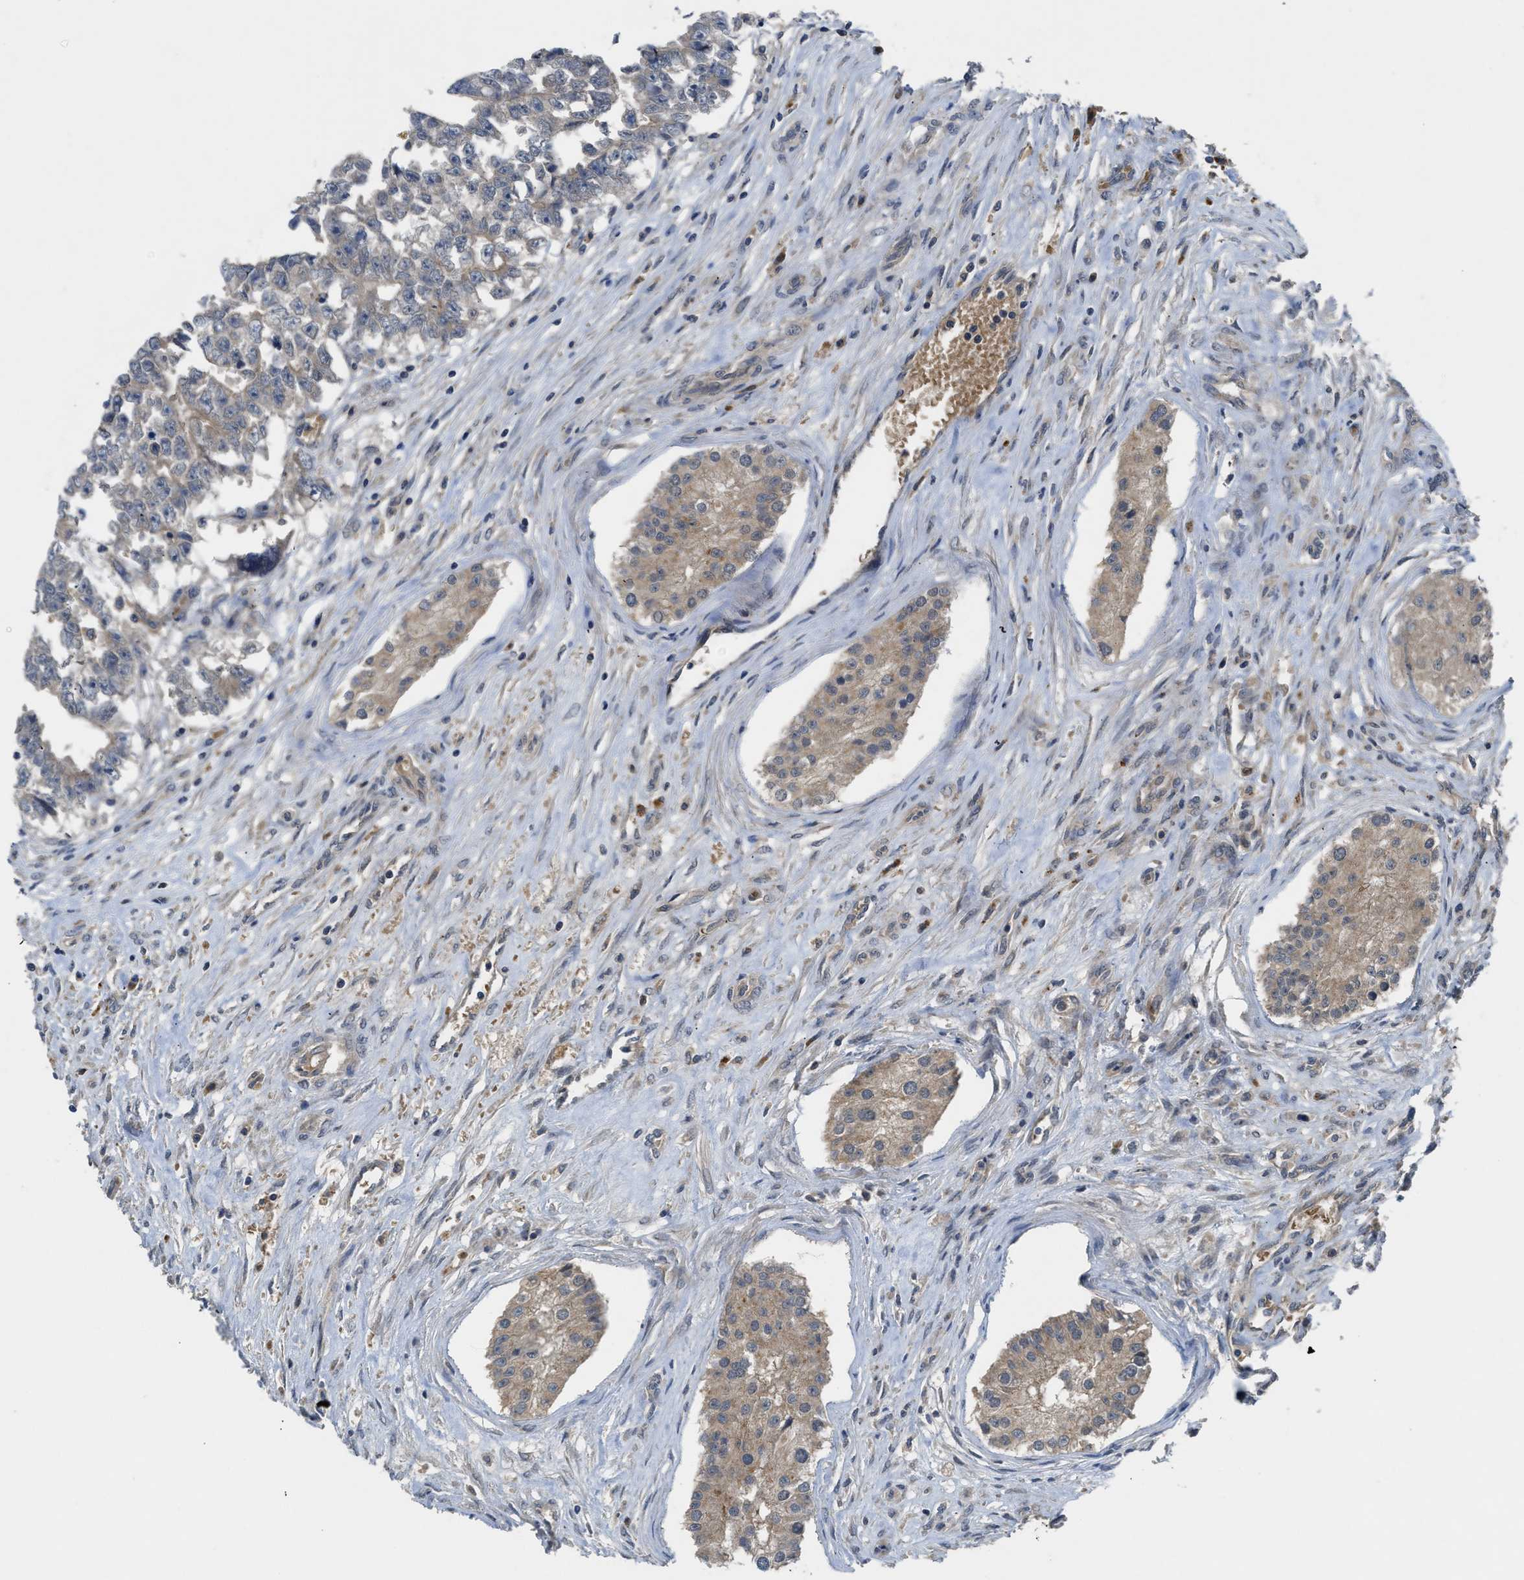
{"staining": {"intensity": "moderate", "quantity": ">75%", "location": "cytoplasmic/membranous"}, "tissue": "testis cancer", "cell_type": "Tumor cells", "image_type": "cancer", "snomed": [{"axis": "morphology", "description": "Carcinoma, Embryonal, NOS"}, {"axis": "topography", "description": "Testis"}], "caption": "Tumor cells show moderate cytoplasmic/membranous expression in approximately >75% of cells in testis embryonal carcinoma.", "gene": "PDE7A", "patient": {"sex": "male", "age": 25}}